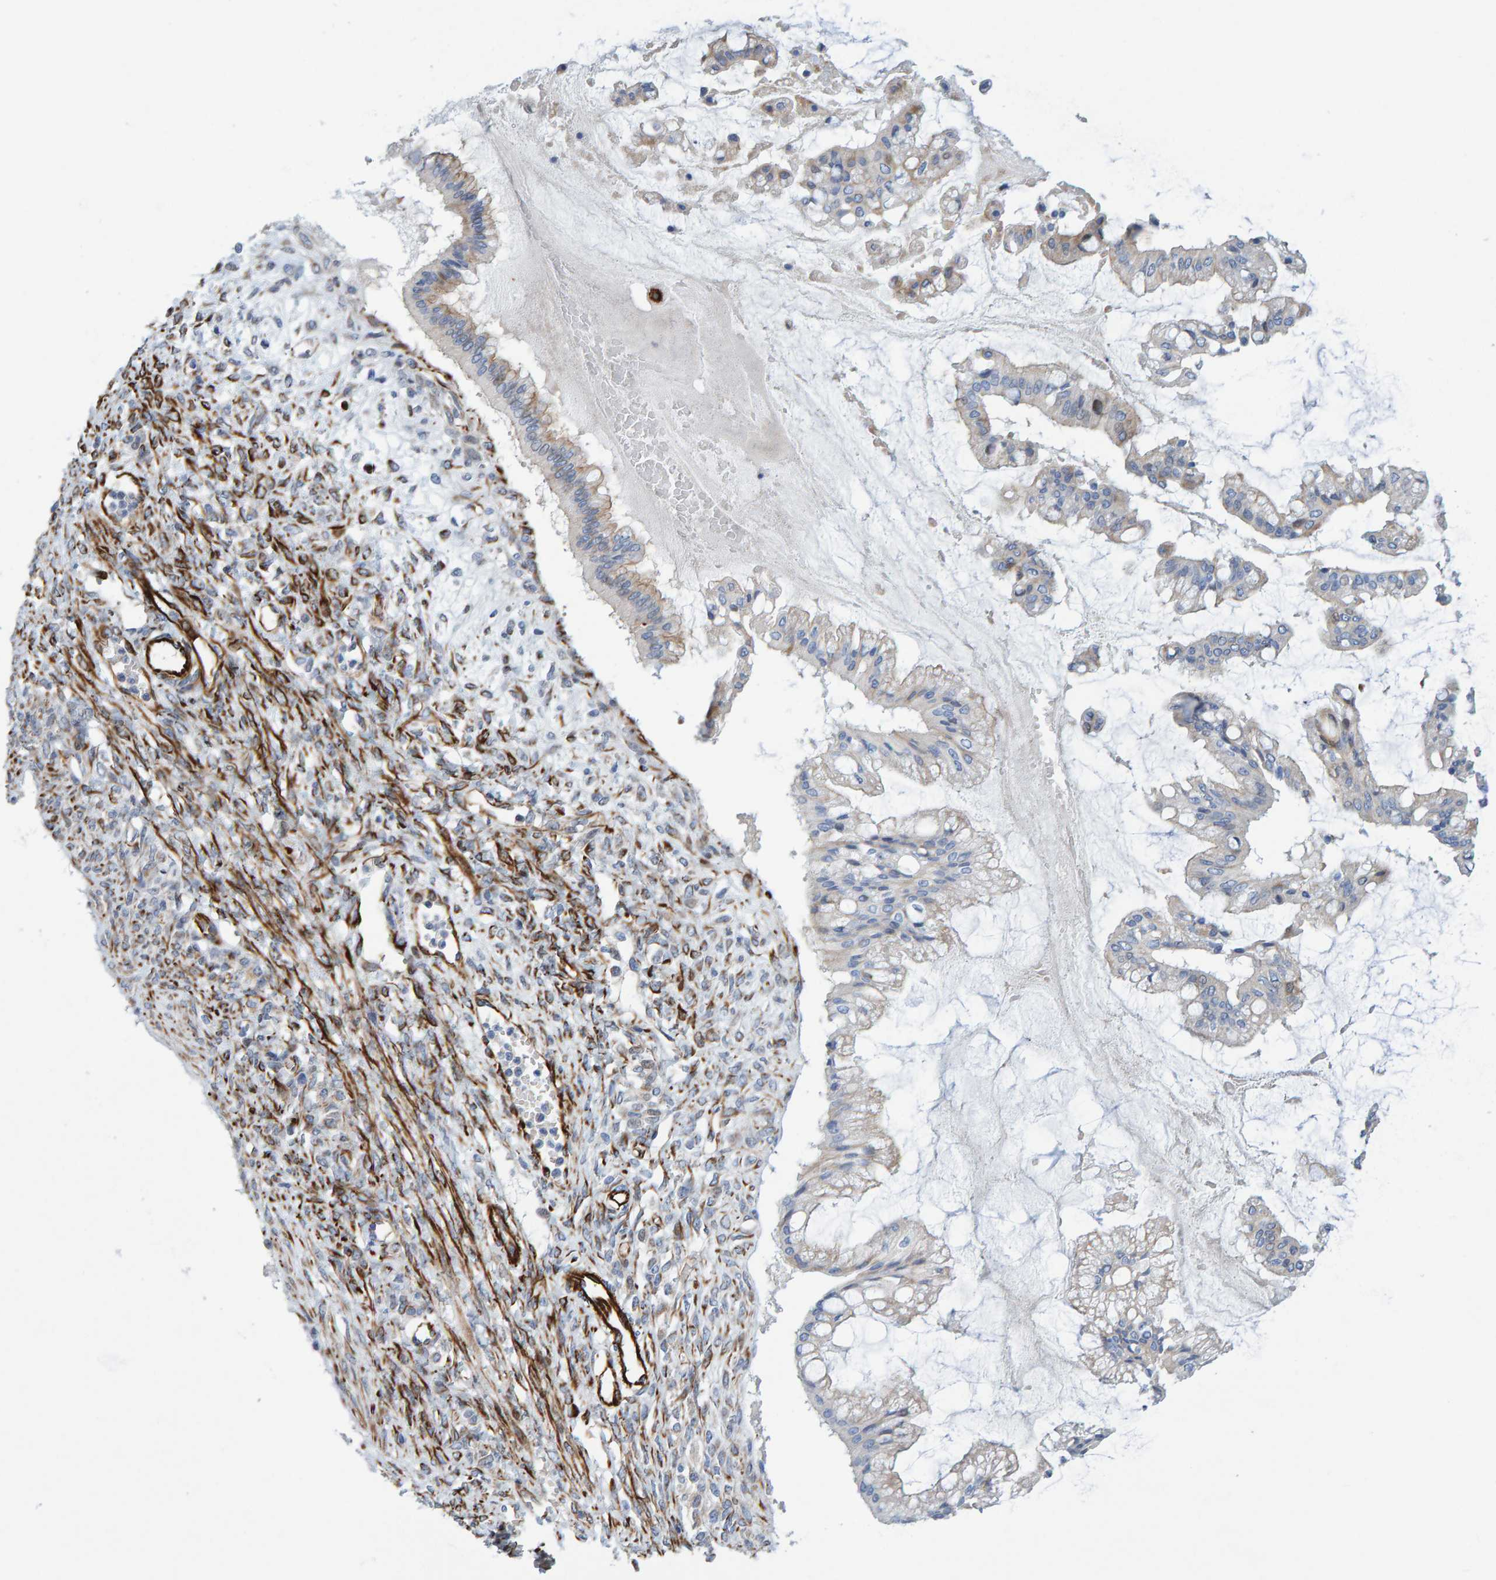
{"staining": {"intensity": "weak", "quantity": "<25%", "location": "cytoplasmic/membranous"}, "tissue": "ovarian cancer", "cell_type": "Tumor cells", "image_type": "cancer", "snomed": [{"axis": "morphology", "description": "Cystadenocarcinoma, mucinous, NOS"}, {"axis": "topography", "description": "Ovary"}], "caption": "An immunohistochemistry (IHC) micrograph of ovarian cancer is shown. There is no staining in tumor cells of ovarian cancer.", "gene": "POLG2", "patient": {"sex": "female", "age": 73}}